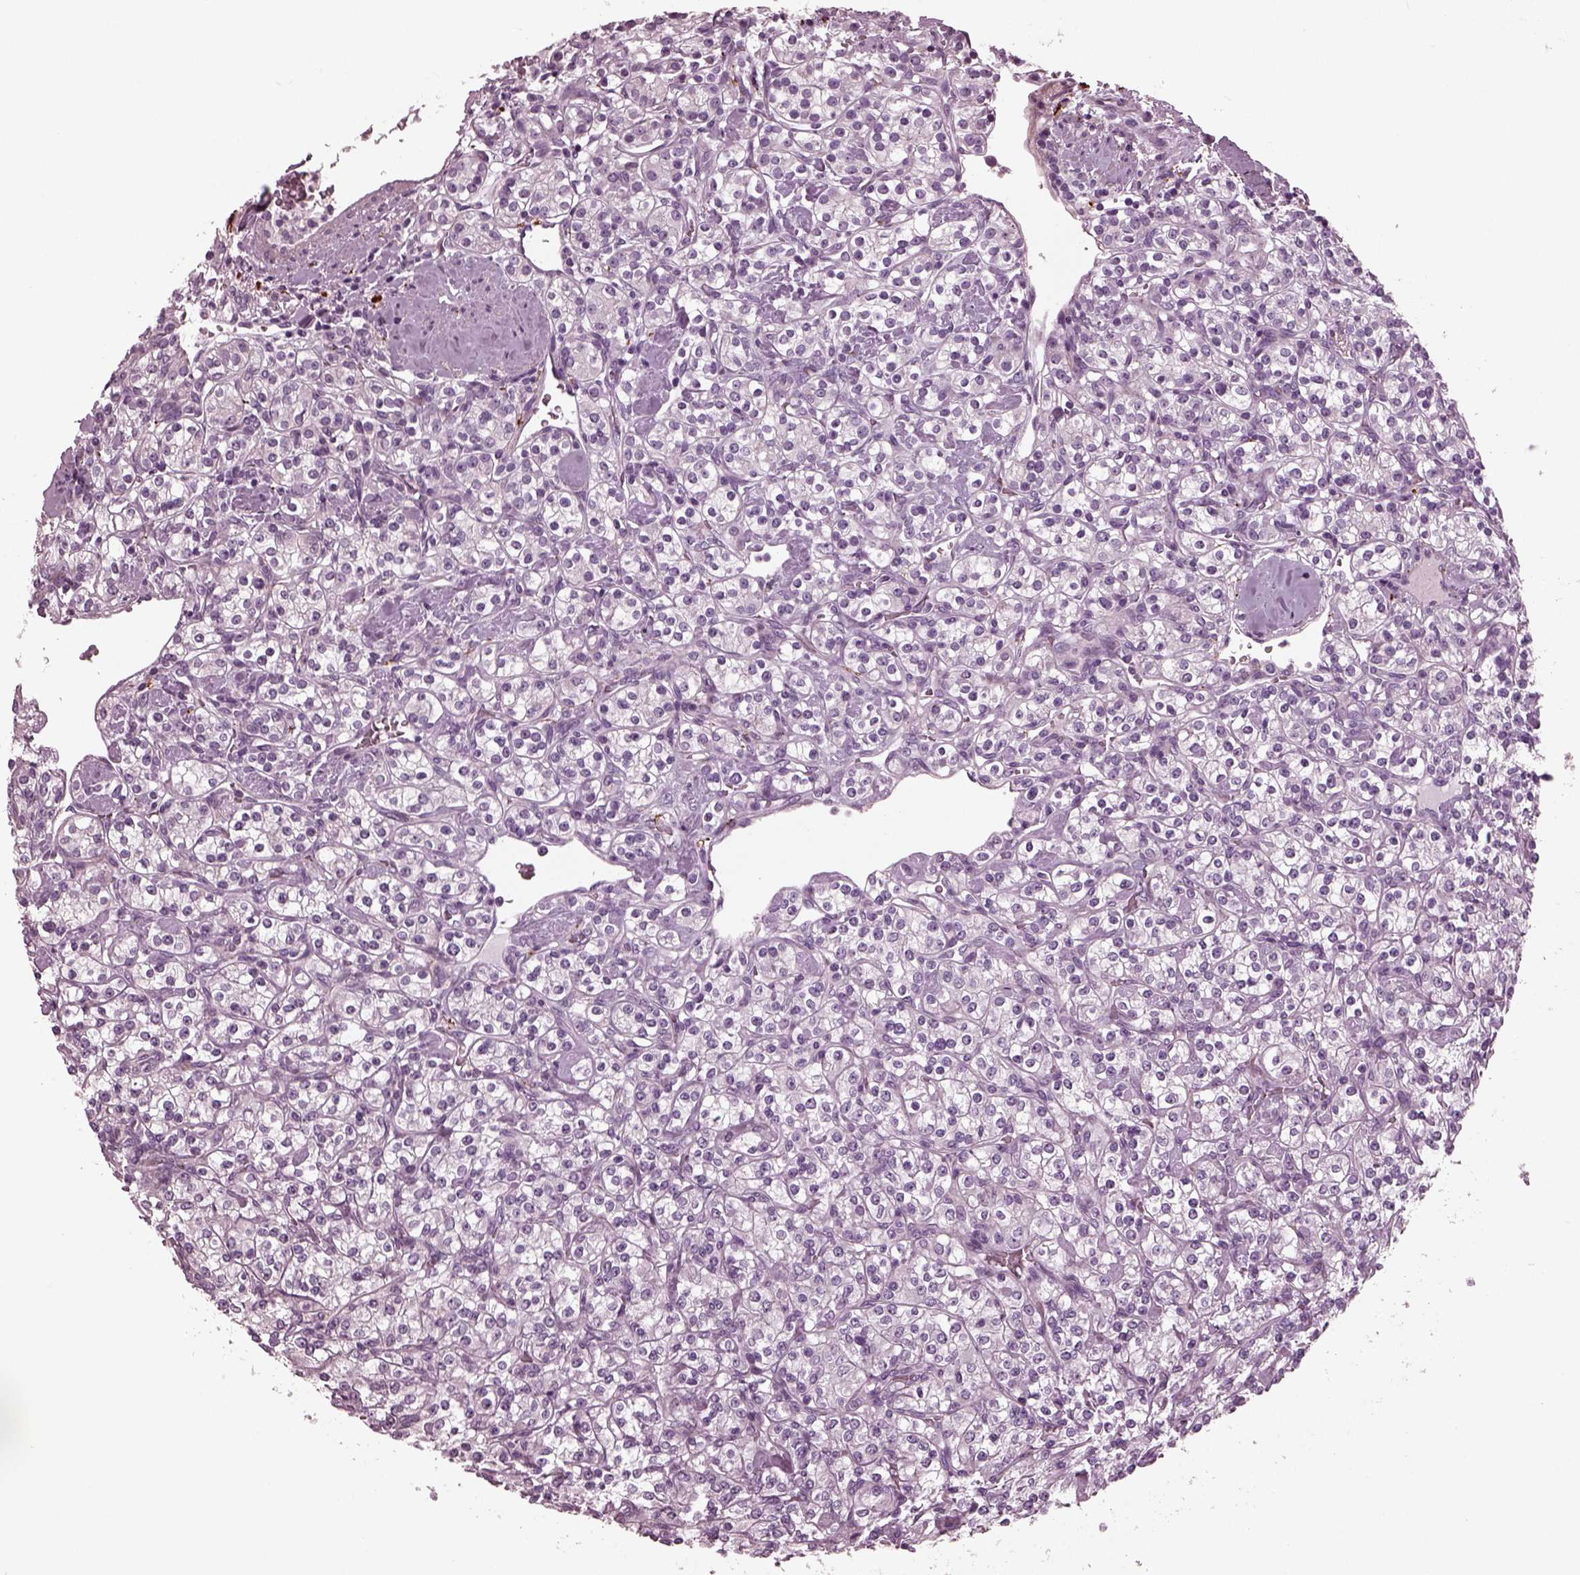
{"staining": {"intensity": "negative", "quantity": "none", "location": "none"}, "tissue": "renal cancer", "cell_type": "Tumor cells", "image_type": "cancer", "snomed": [{"axis": "morphology", "description": "Adenocarcinoma, NOS"}, {"axis": "topography", "description": "Kidney"}], "caption": "This is an immunohistochemistry (IHC) photomicrograph of renal cancer. There is no expression in tumor cells.", "gene": "GDF11", "patient": {"sex": "male", "age": 77}}